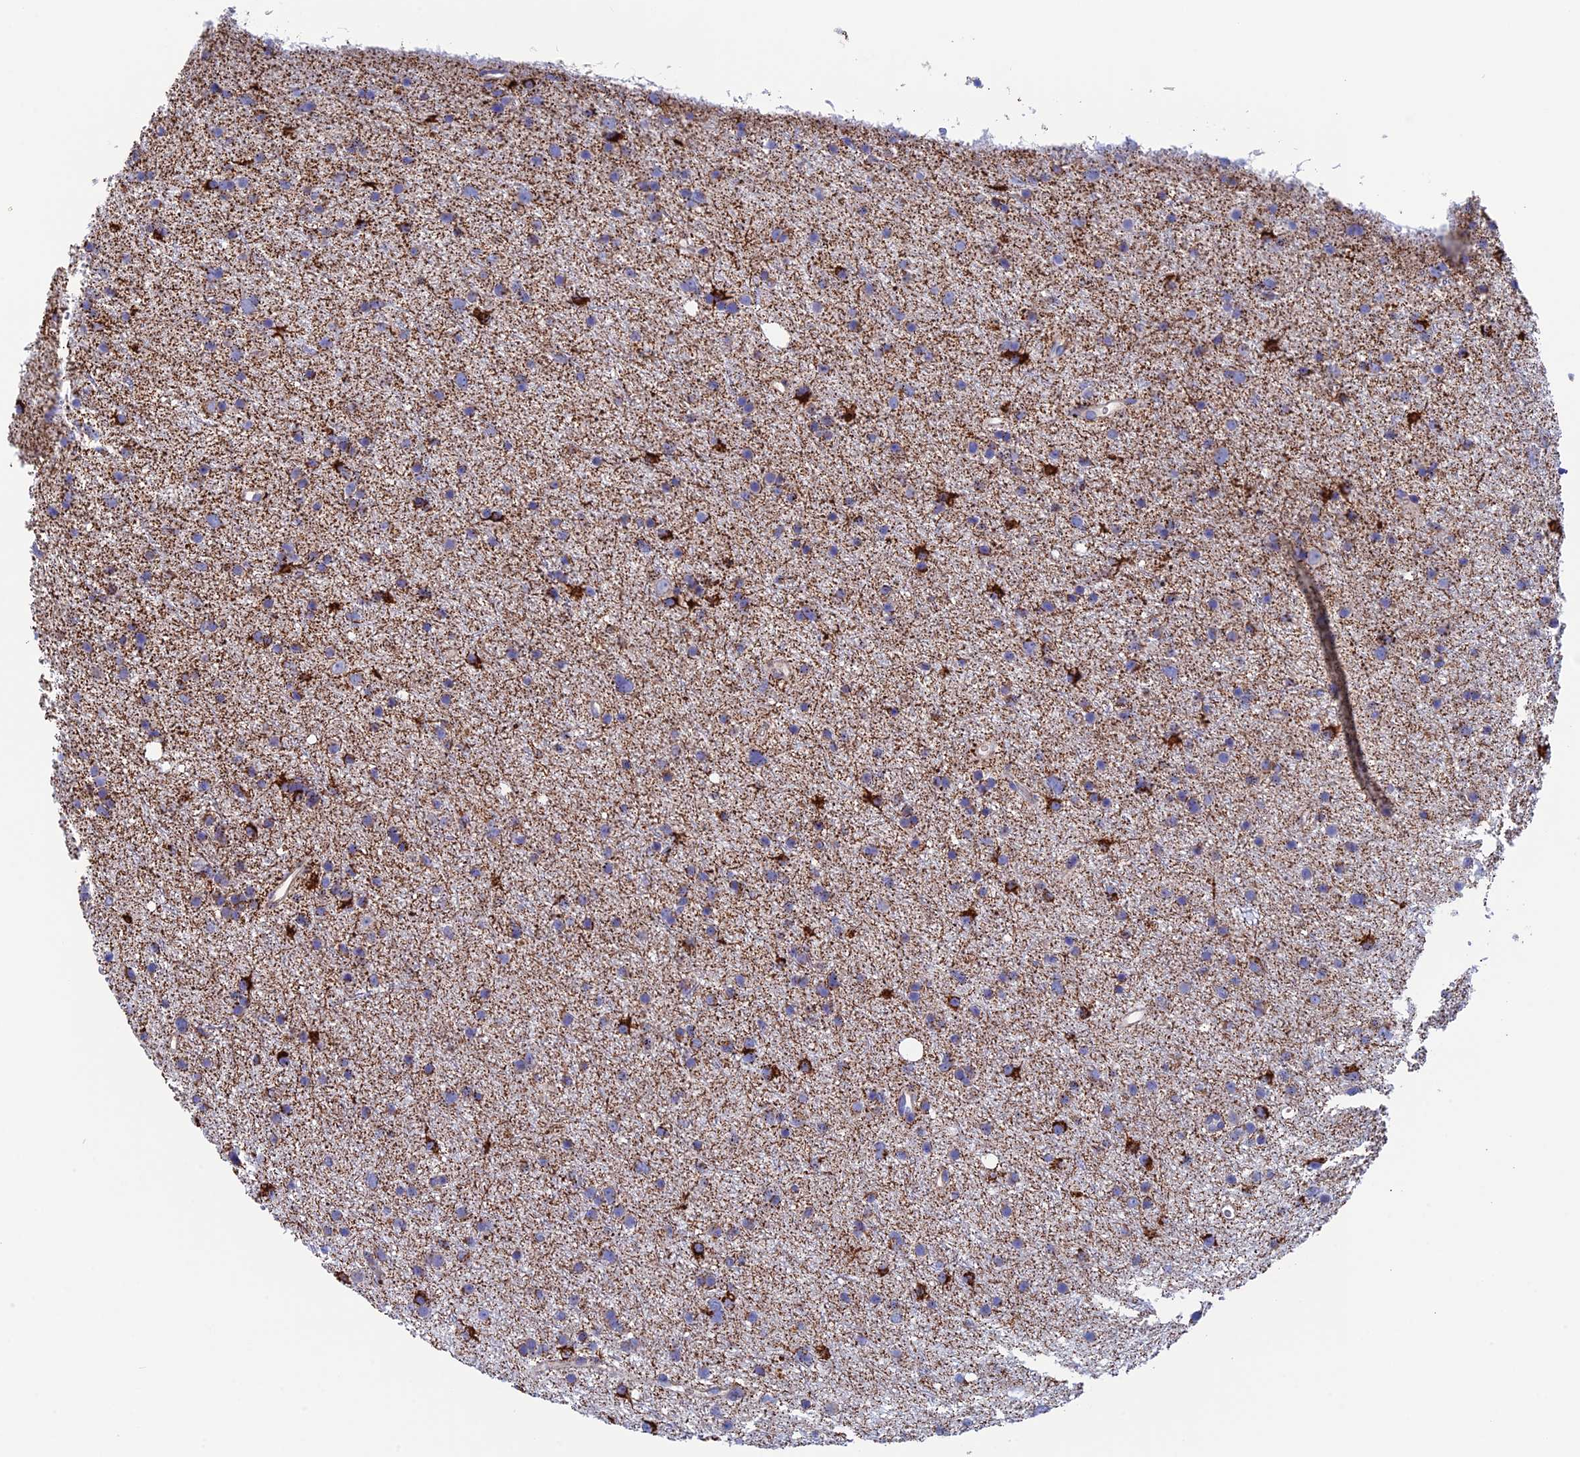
{"staining": {"intensity": "strong", "quantity": "<25%", "location": "cytoplasmic/membranous"}, "tissue": "glioma", "cell_type": "Tumor cells", "image_type": "cancer", "snomed": [{"axis": "morphology", "description": "Glioma, malignant, Low grade"}, {"axis": "topography", "description": "Cerebral cortex"}], "caption": "Glioma was stained to show a protein in brown. There is medium levels of strong cytoplasmic/membranous positivity in about <25% of tumor cells.", "gene": "WDR83", "patient": {"sex": "female", "age": 39}}